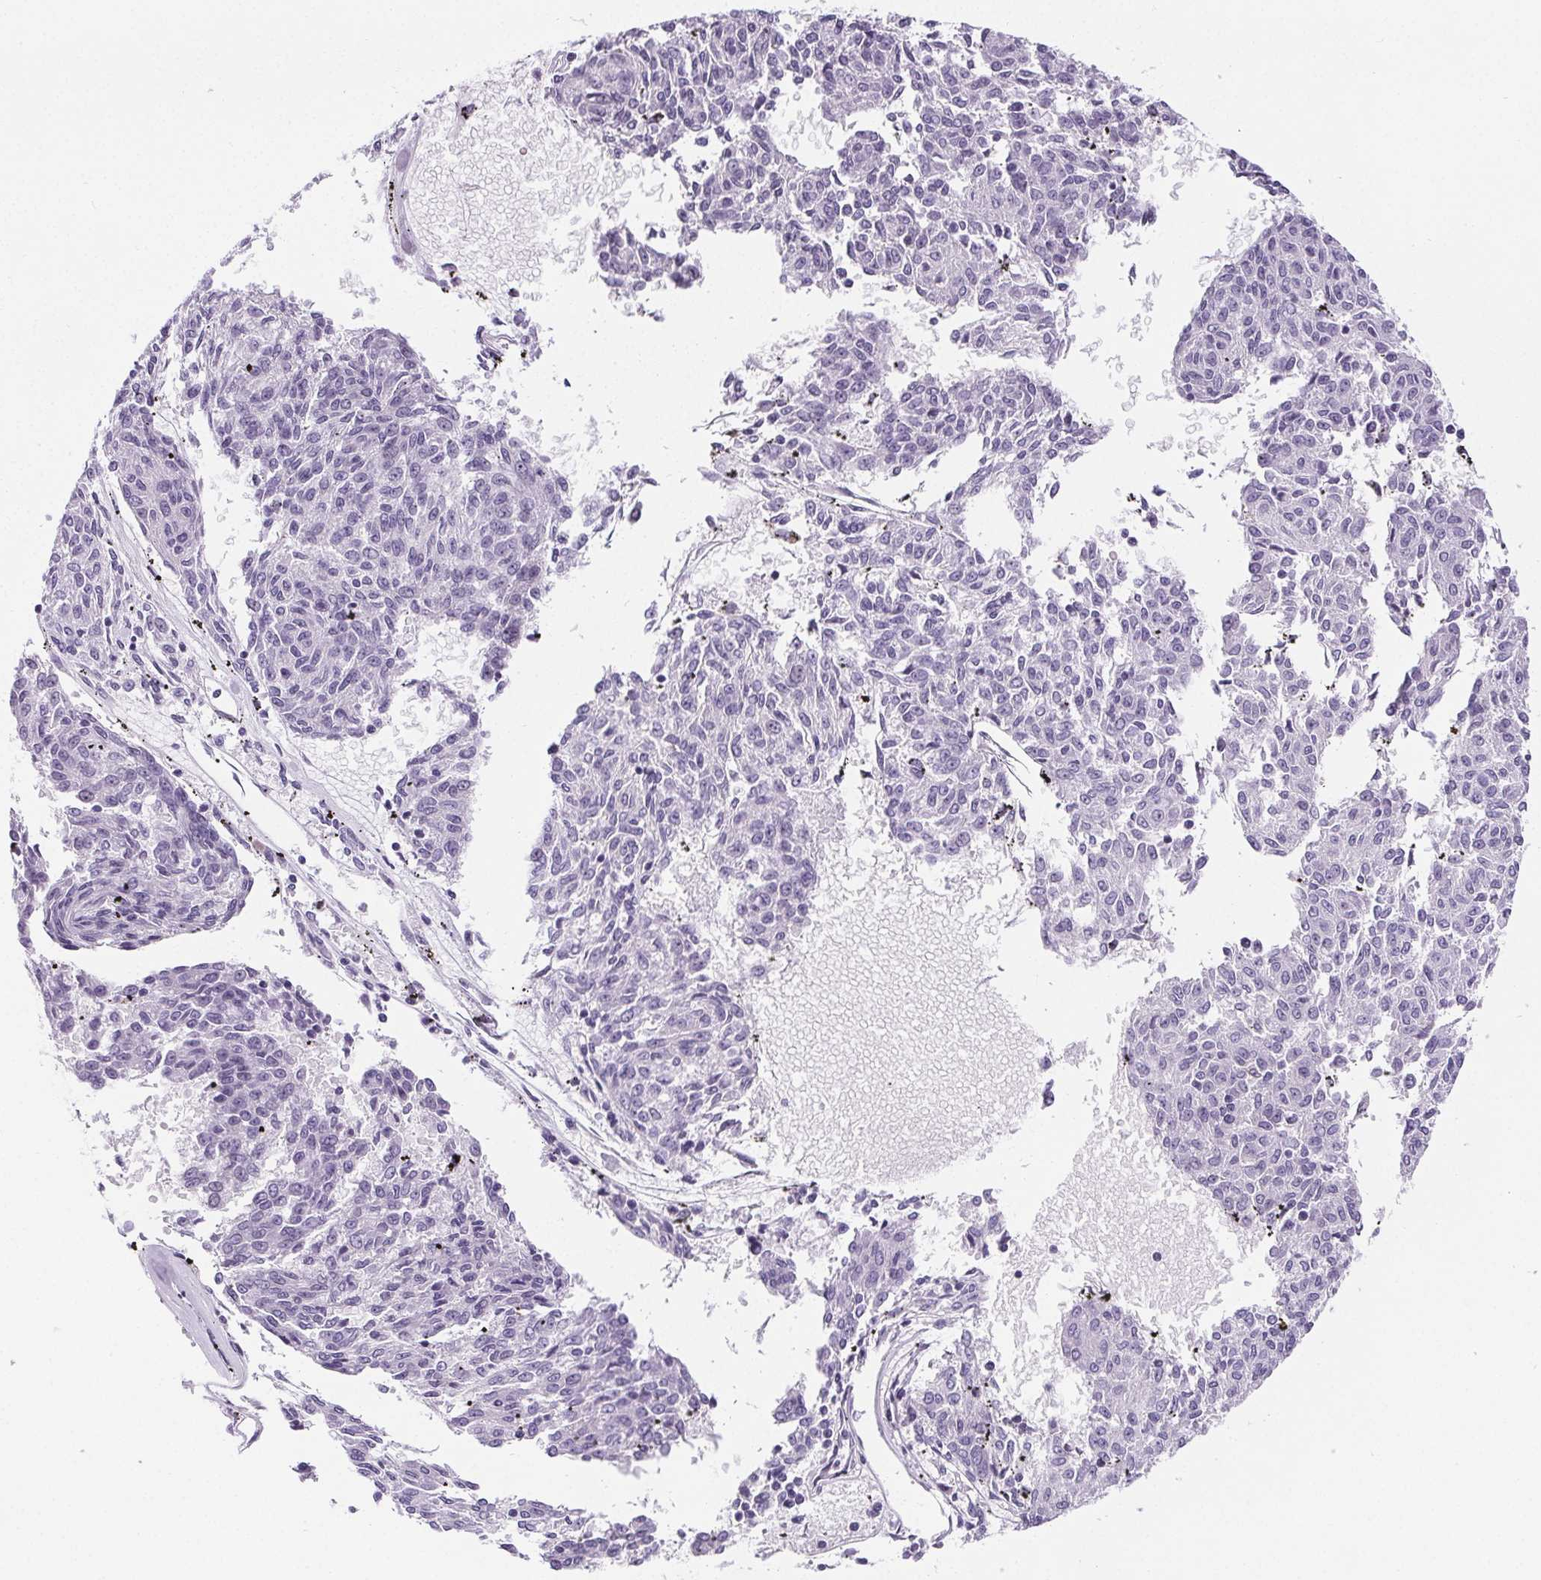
{"staining": {"intensity": "negative", "quantity": "none", "location": "none"}, "tissue": "melanoma", "cell_type": "Tumor cells", "image_type": "cancer", "snomed": [{"axis": "morphology", "description": "Malignant melanoma, NOS"}, {"axis": "topography", "description": "Skin"}], "caption": "Tumor cells show no significant protein expression in malignant melanoma.", "gene": "ELAVL2", "patient": {"sex": "female", "age": 72}}